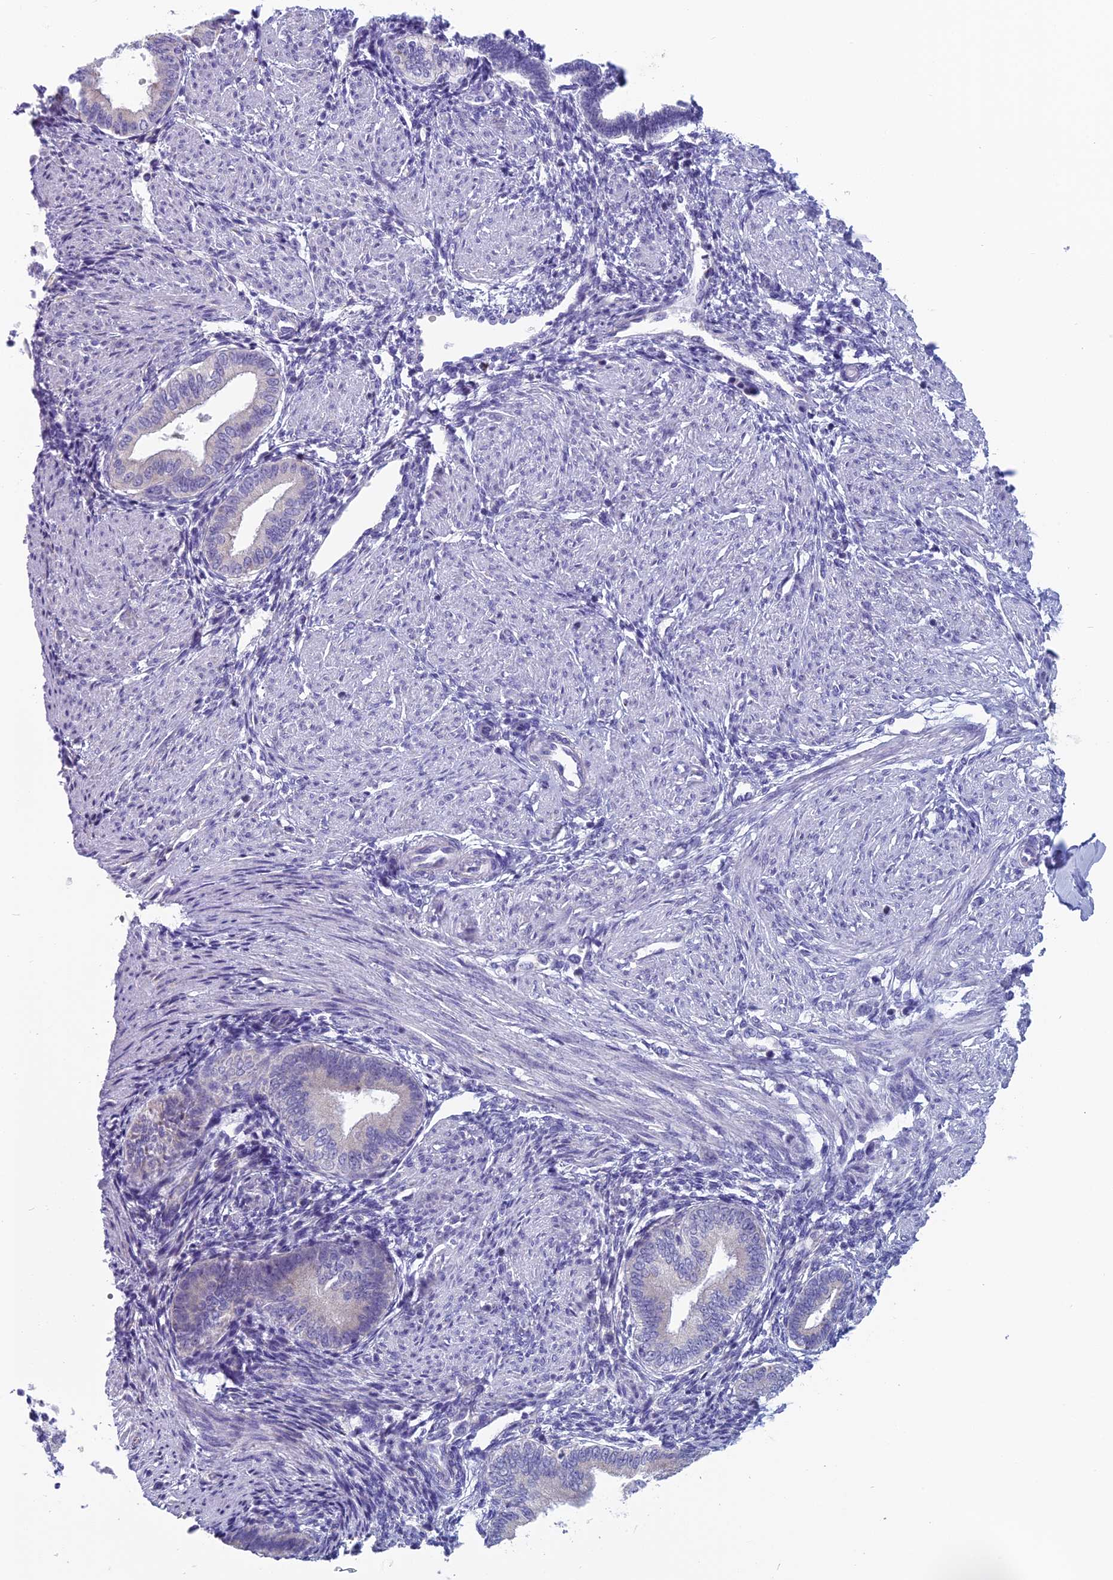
{"staining": {"intensity": "negative", "quantity": "none", "location": "none"}, "tissue": "endometrium", "cell_type": "Cells in endometrial stroma", "image_type": "normal", "snomed": [{"axis": "morphology", "description": "Normal tissue, NOS"}, {"axis": "topography", "description": "Endometrium"}], "caption": "A high-resolution histopathology image shows immunohistochemistry (IHC) staining of normal endometrium, which reveals no significant expression in cells in endometrial stroma.", "gene": "MRI1", "patient": {"sex": "female", "age": 53}}